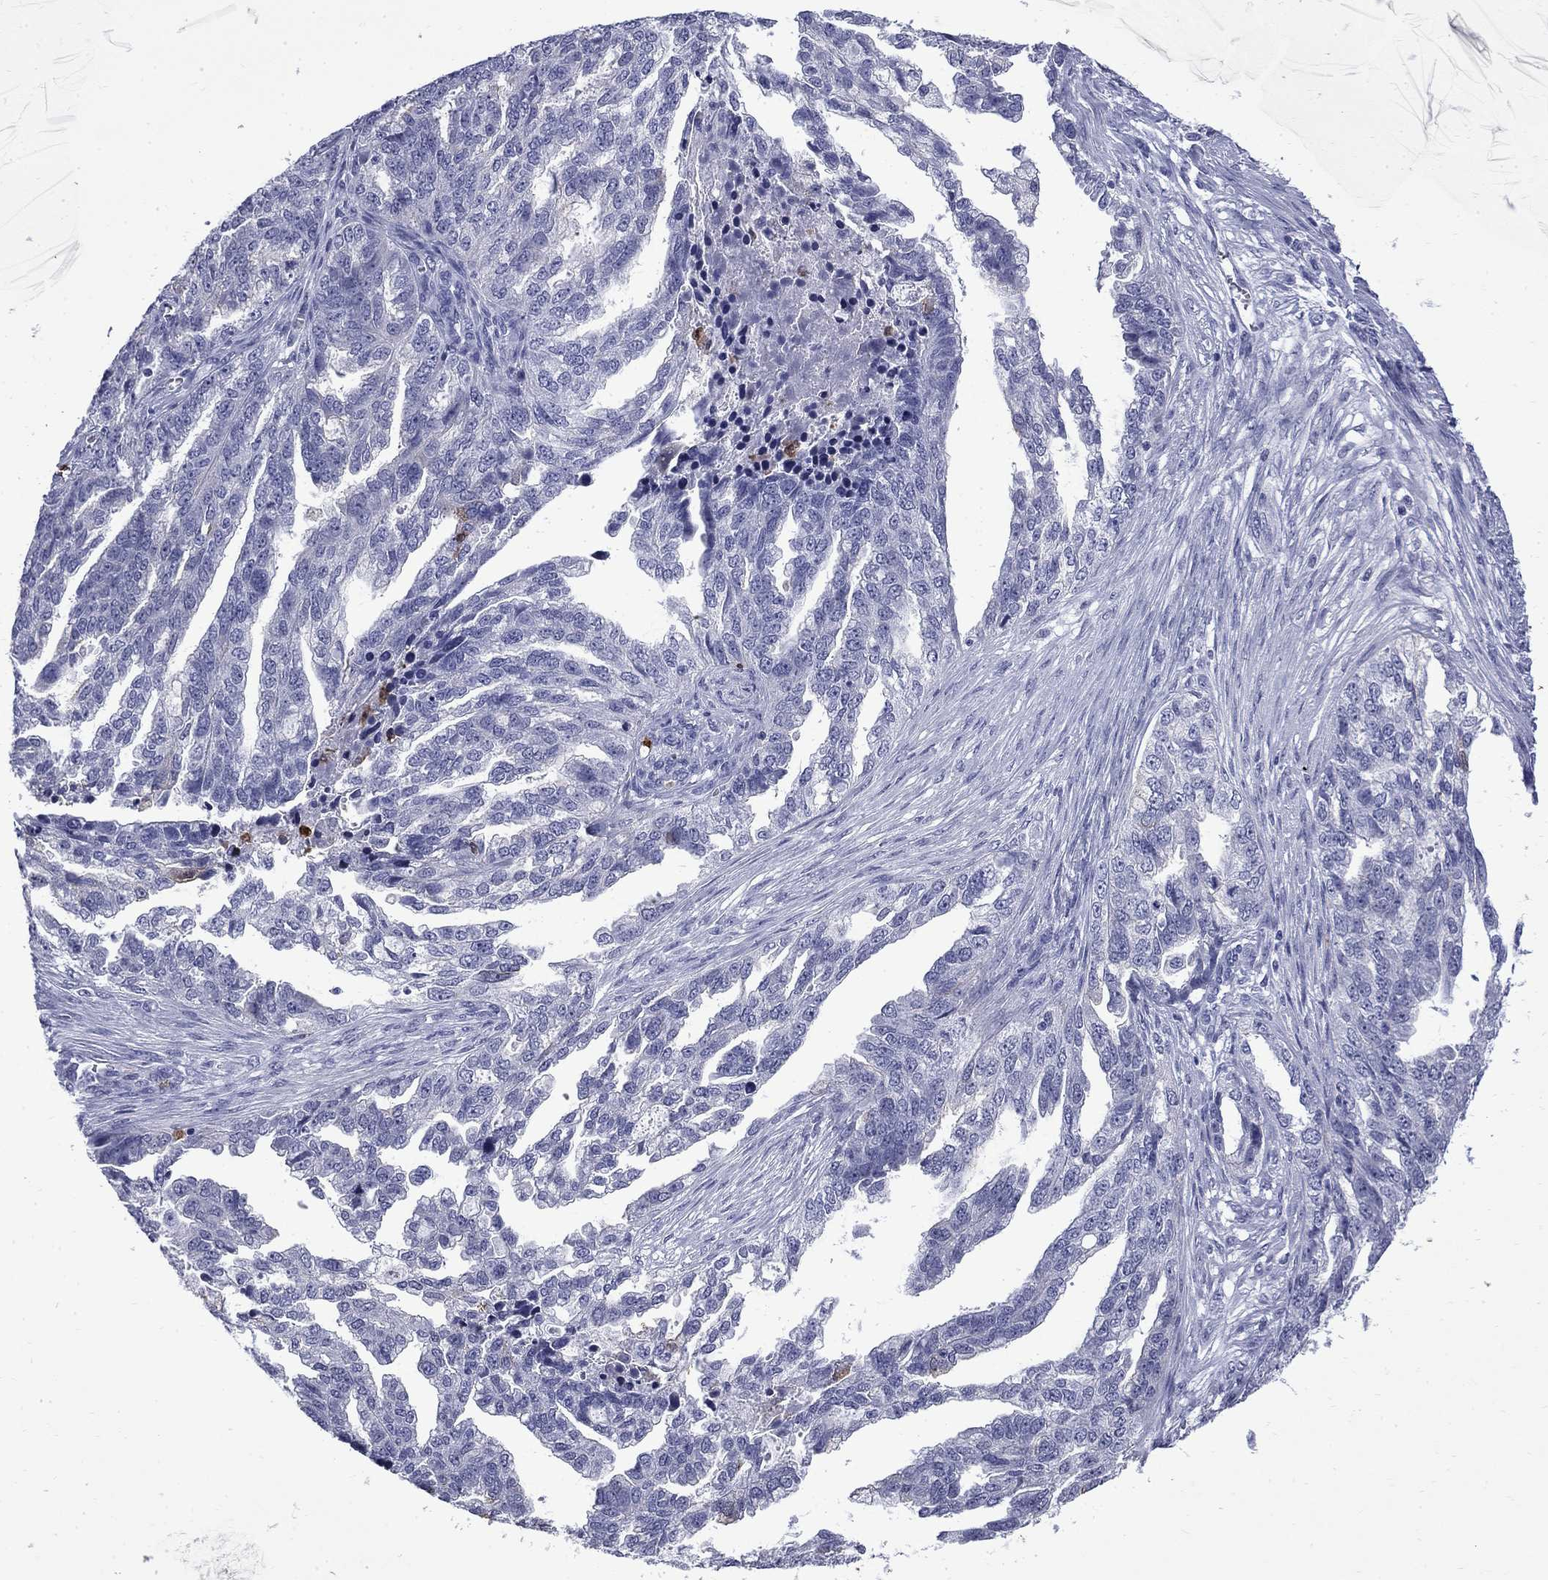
{"staining": {"intensity": "negative", "quantity": "none", "location": "none"}, "tissue": "ovarian cancer", "cell_type": "Tumor cells", "image_type": "cancer", "snomed": [{"axis": "morphology", "description": "Cystadenocarcinoma, serous, NOS"}, {"axis": "topography", "description": "Ovary"}], "caption": "DAB (3,3'-diaminobenzidine) immunohistochemical staining of human ovarian cancer demonstrates no significant expression in tumor cells.", "gene": "TRIM29", "patient": {"sex": "female", "age": 51}}